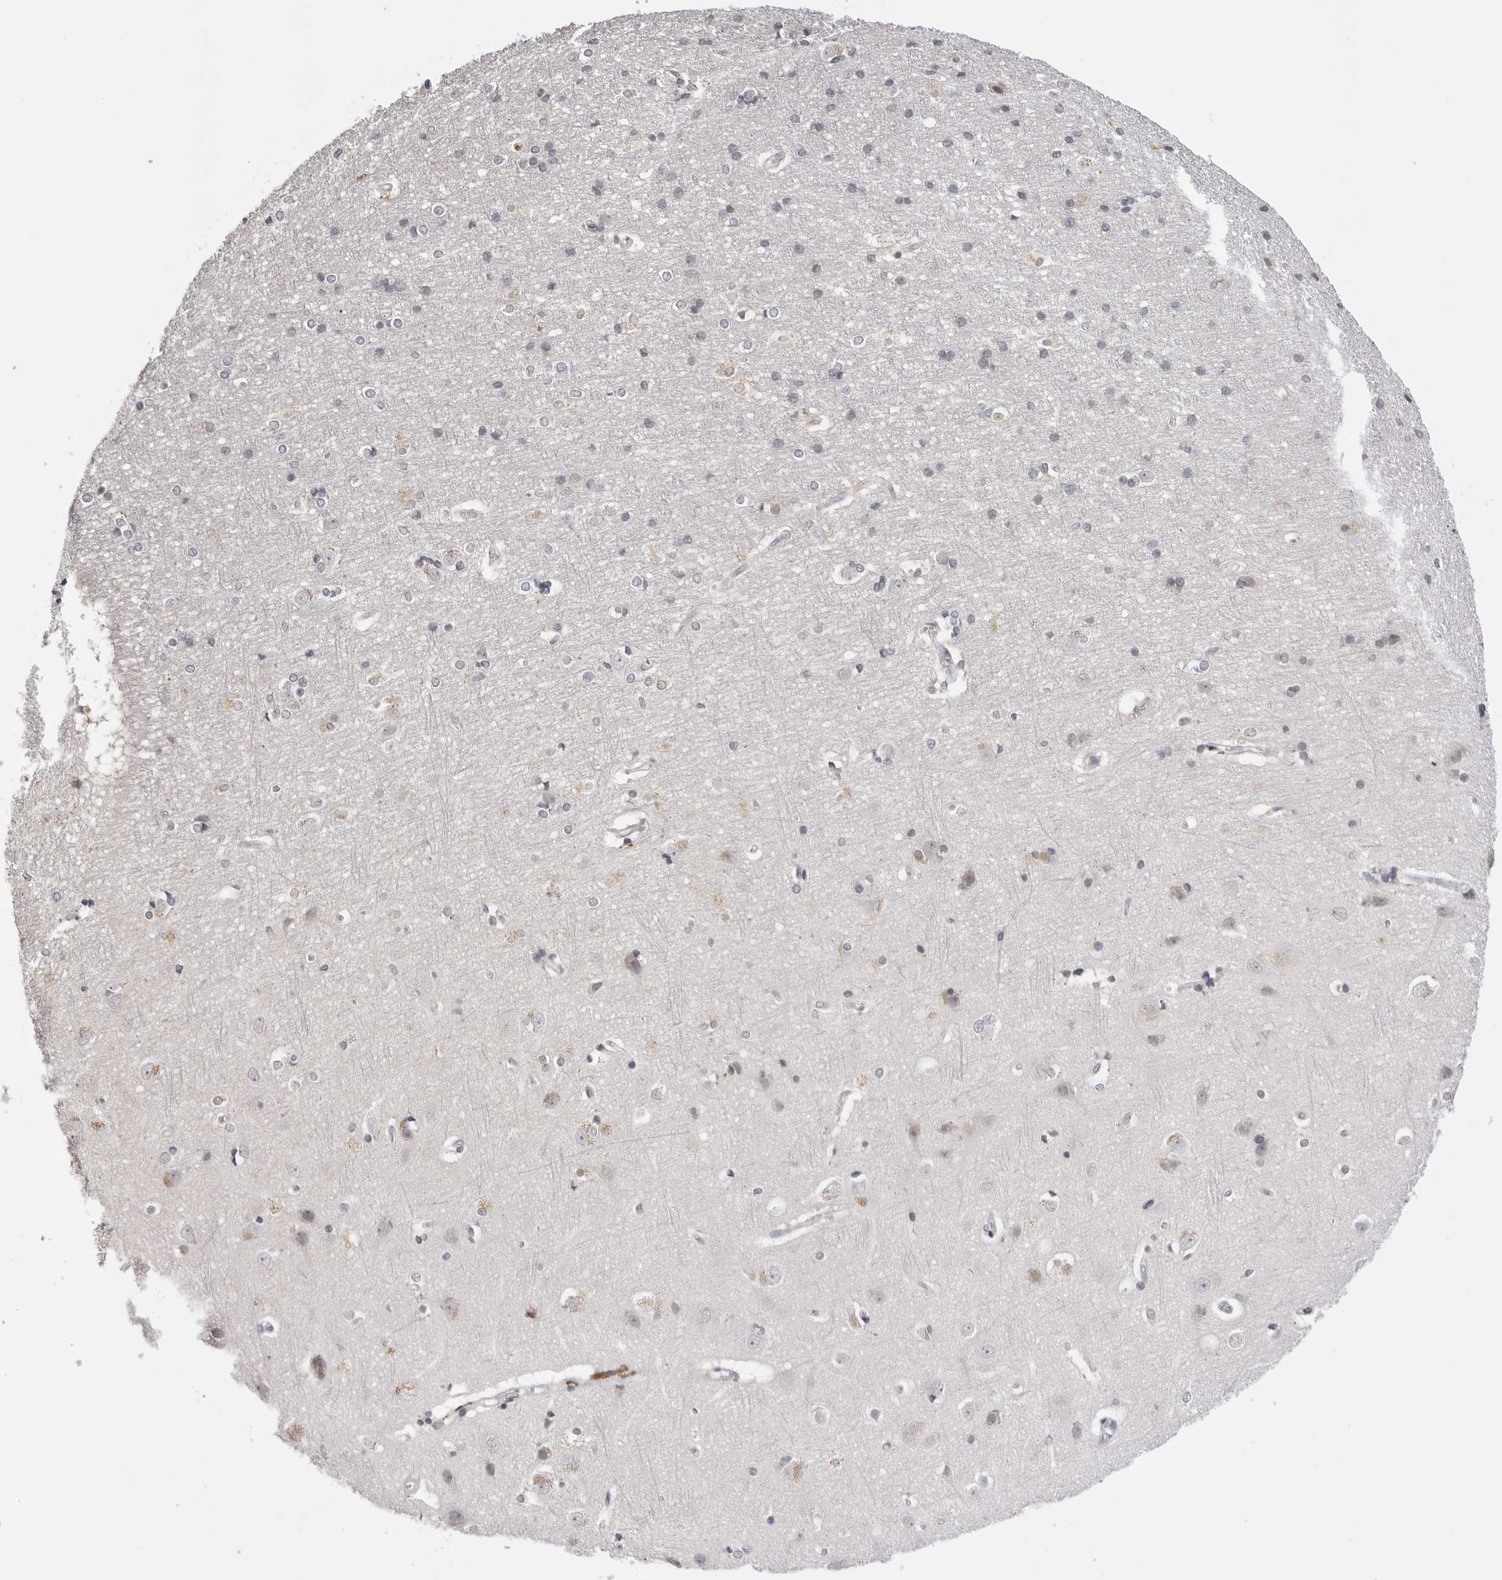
{"staining": {"intensity": "weak", "quantity": "25%-75%", "location": "nuclear"}, "tissue": "cerebral cortex", "cell_type": "Endothelial cells", "image_type": "normal", "snomed": [{"axis": "morphology", "description": "Normal tissue, NOS"}, {"axis": "topography", "description": "Cerebral cortex"}], "caption": "High-power microscopy captured an immunohistochemistry (IHC) histopathology image of unremarkable cerebral cortex, revealing weak nuclear staining in approximately 25%-75% of endothelial cells. (brown staining indicates protein expression, while blue staining denotes nuclei).", "gene": "CDK20", "patient": {"sex": "male", "age": 54}}